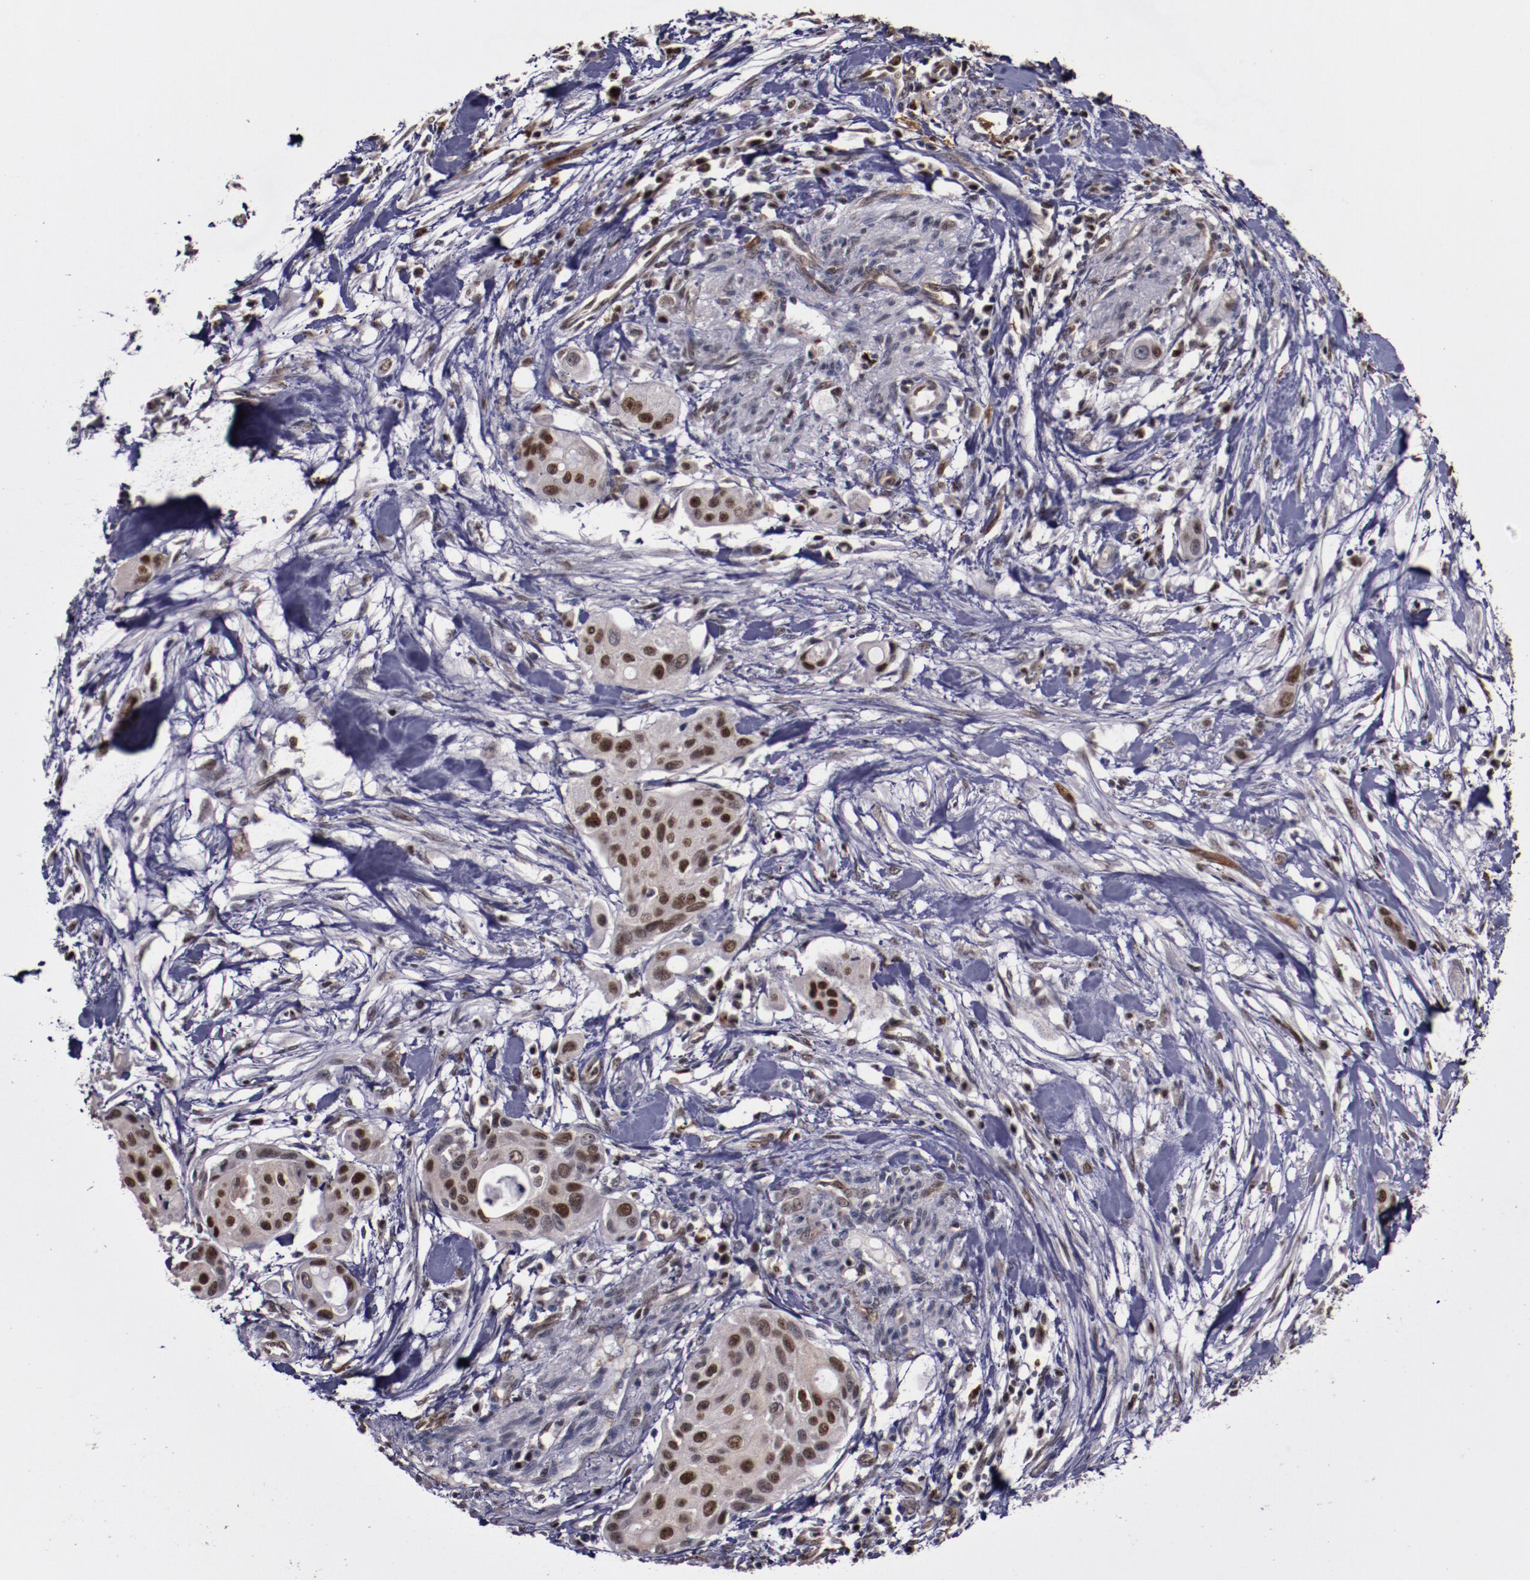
{"staining": {"intensity": "strong", "quantity": ">75%", "location": "nuclear"}, "tissue": "pancreatic cancer", "cell_type": "Tumor cells", "image_type": "cancer", "snomed": [{"axis": "morphology", "description": "Adenocarcinoma, NOS"}, {"axis": "topography", "description": "Pancreas"}], "caption": "Protein staining demonstrates strong nuclear positivity in approximately >75% of tumor cells in pancreatic cancer. (IHC, brightfield microscopy, high magnification).", "gene": "CHEK2", "patient": {"sex": "female", "age": 60}}